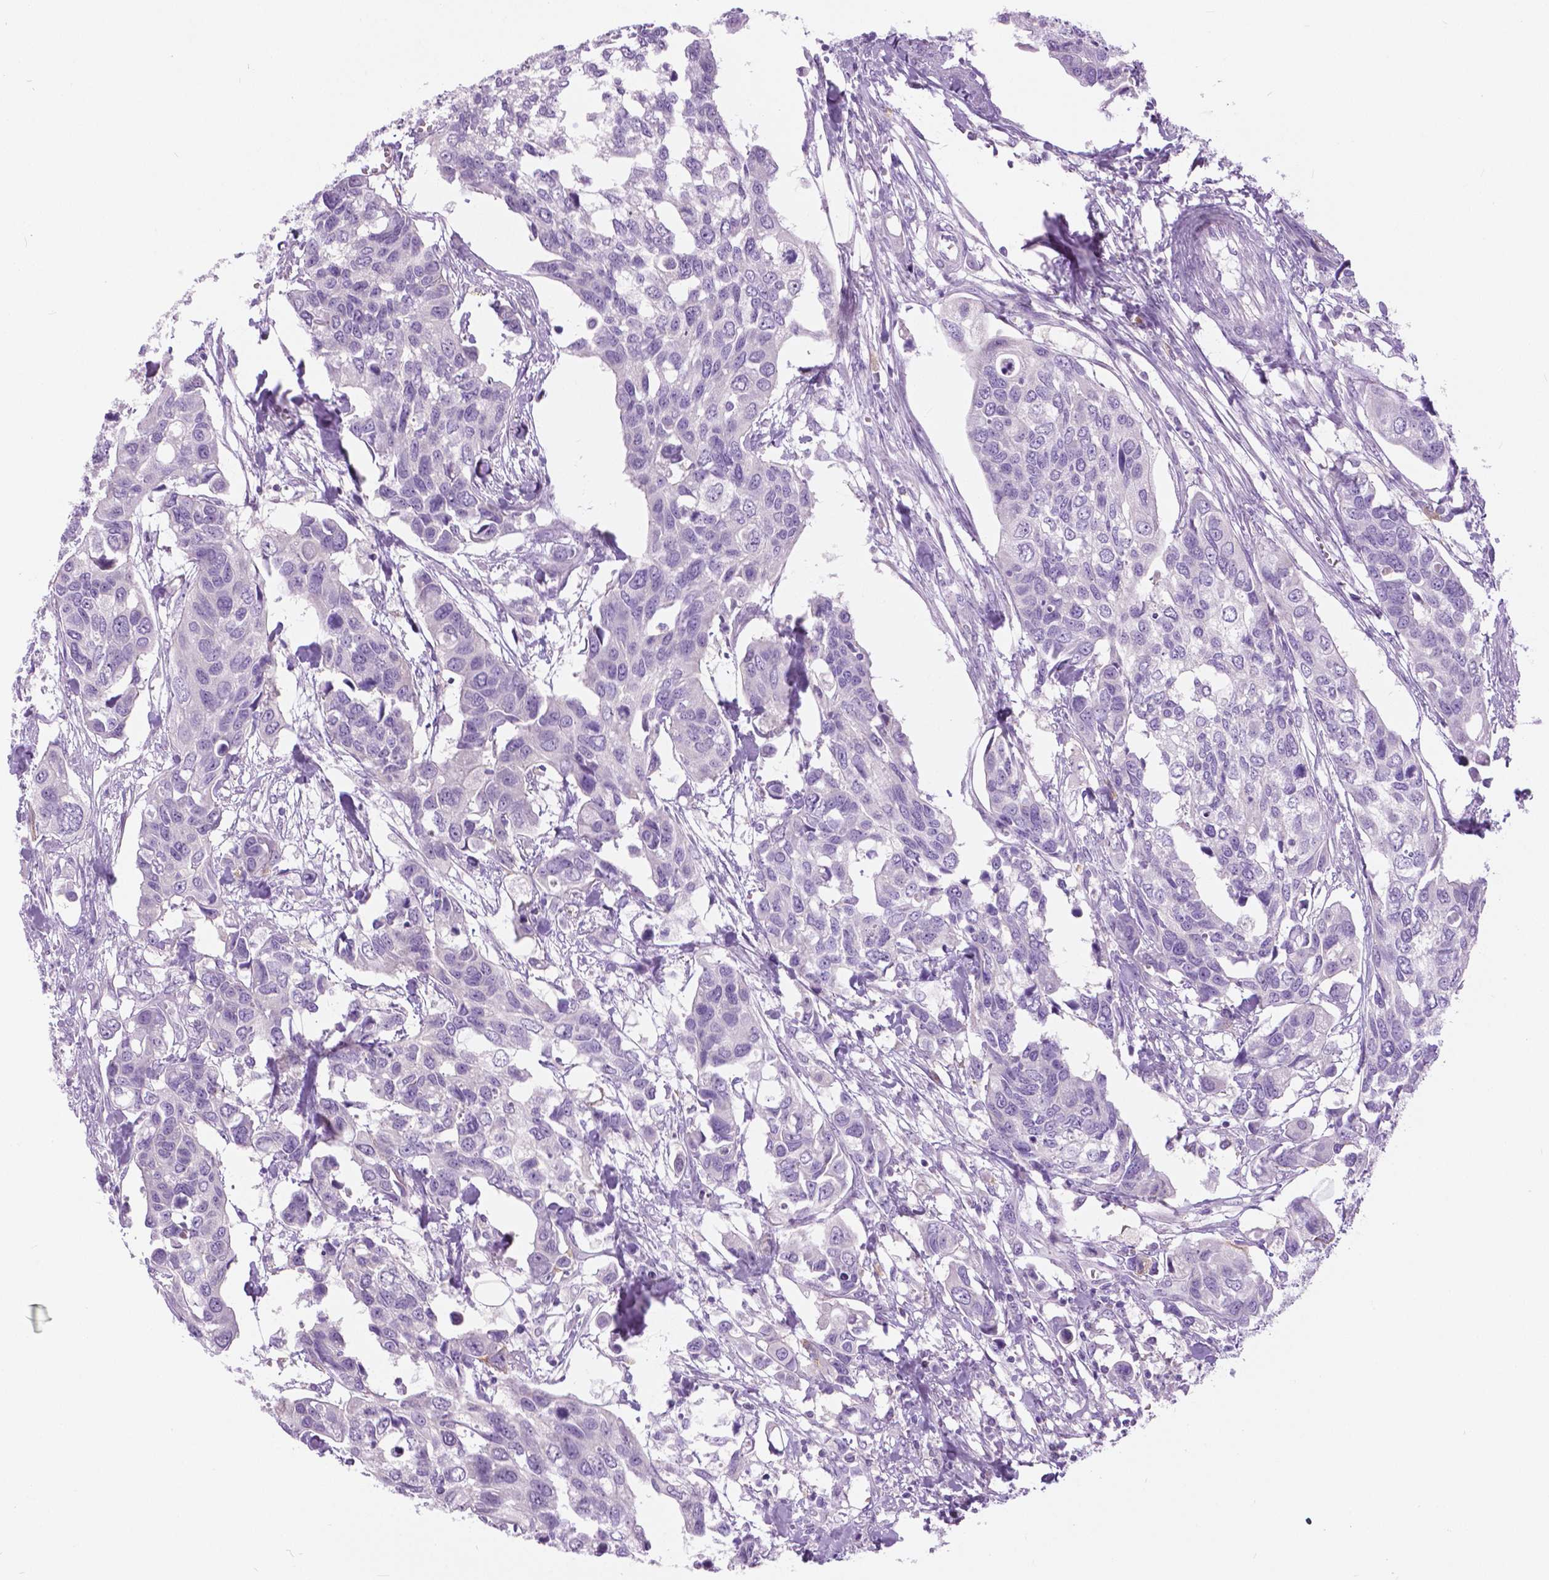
{"staining": {"intensity": "negative", "quantity": "none", "location": "none"}, "tissue": "urothelial cancer", "cell_type": "Tumor cells", "image_type": "cancer", "snomed": [{"axis": "morphology", "description": "Urothelial carcinoma, High grade"}, {"axis": "topography", "description": "Urinary bladder"}], "caption": "Photomicrograph shows no significant protein staining in tumor cells of urothelial cancer.", "gene": "TP53TG5", "patient": {"sex": "male", "age": 60}}